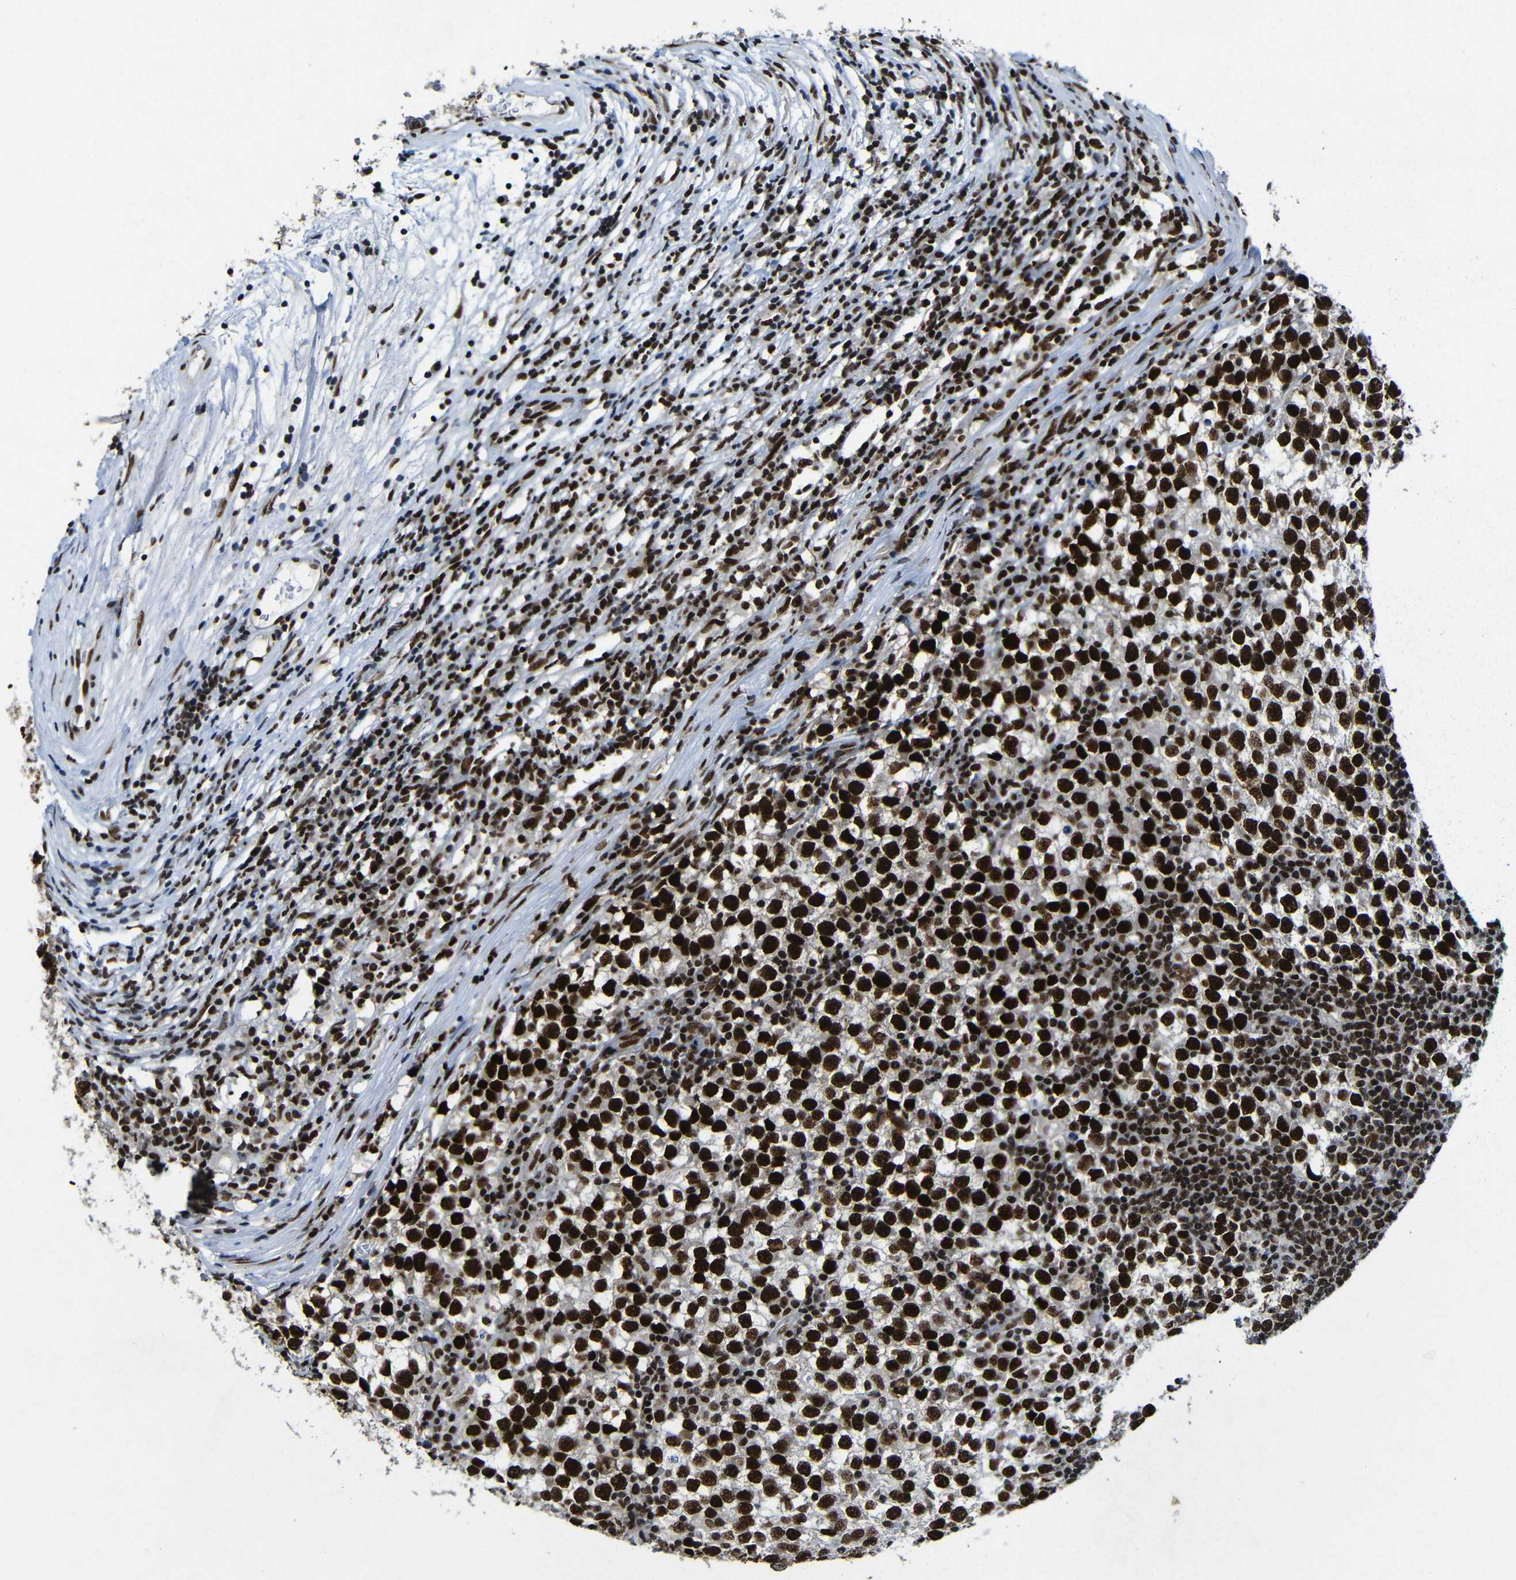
{"staining": {"intensity": "strong", "quantity": ">75%", "location": "nuclear"}, "tissue": "testis cancer", "cell_type": "Tumor cells", "image_type": "cancer", "snomed": [{"axis": "morphology", "description": "Seminoma, NOS"}, {"axis": "topography", "description": "Testis"}], "caption": "About >75% of tumor cells in human testis cancer exhibit strong nuclear protein expression as visualized by brown immunohistochemical staining.", "gene": "PTBP1", "patient": {"sex": "male", "age": 65}}